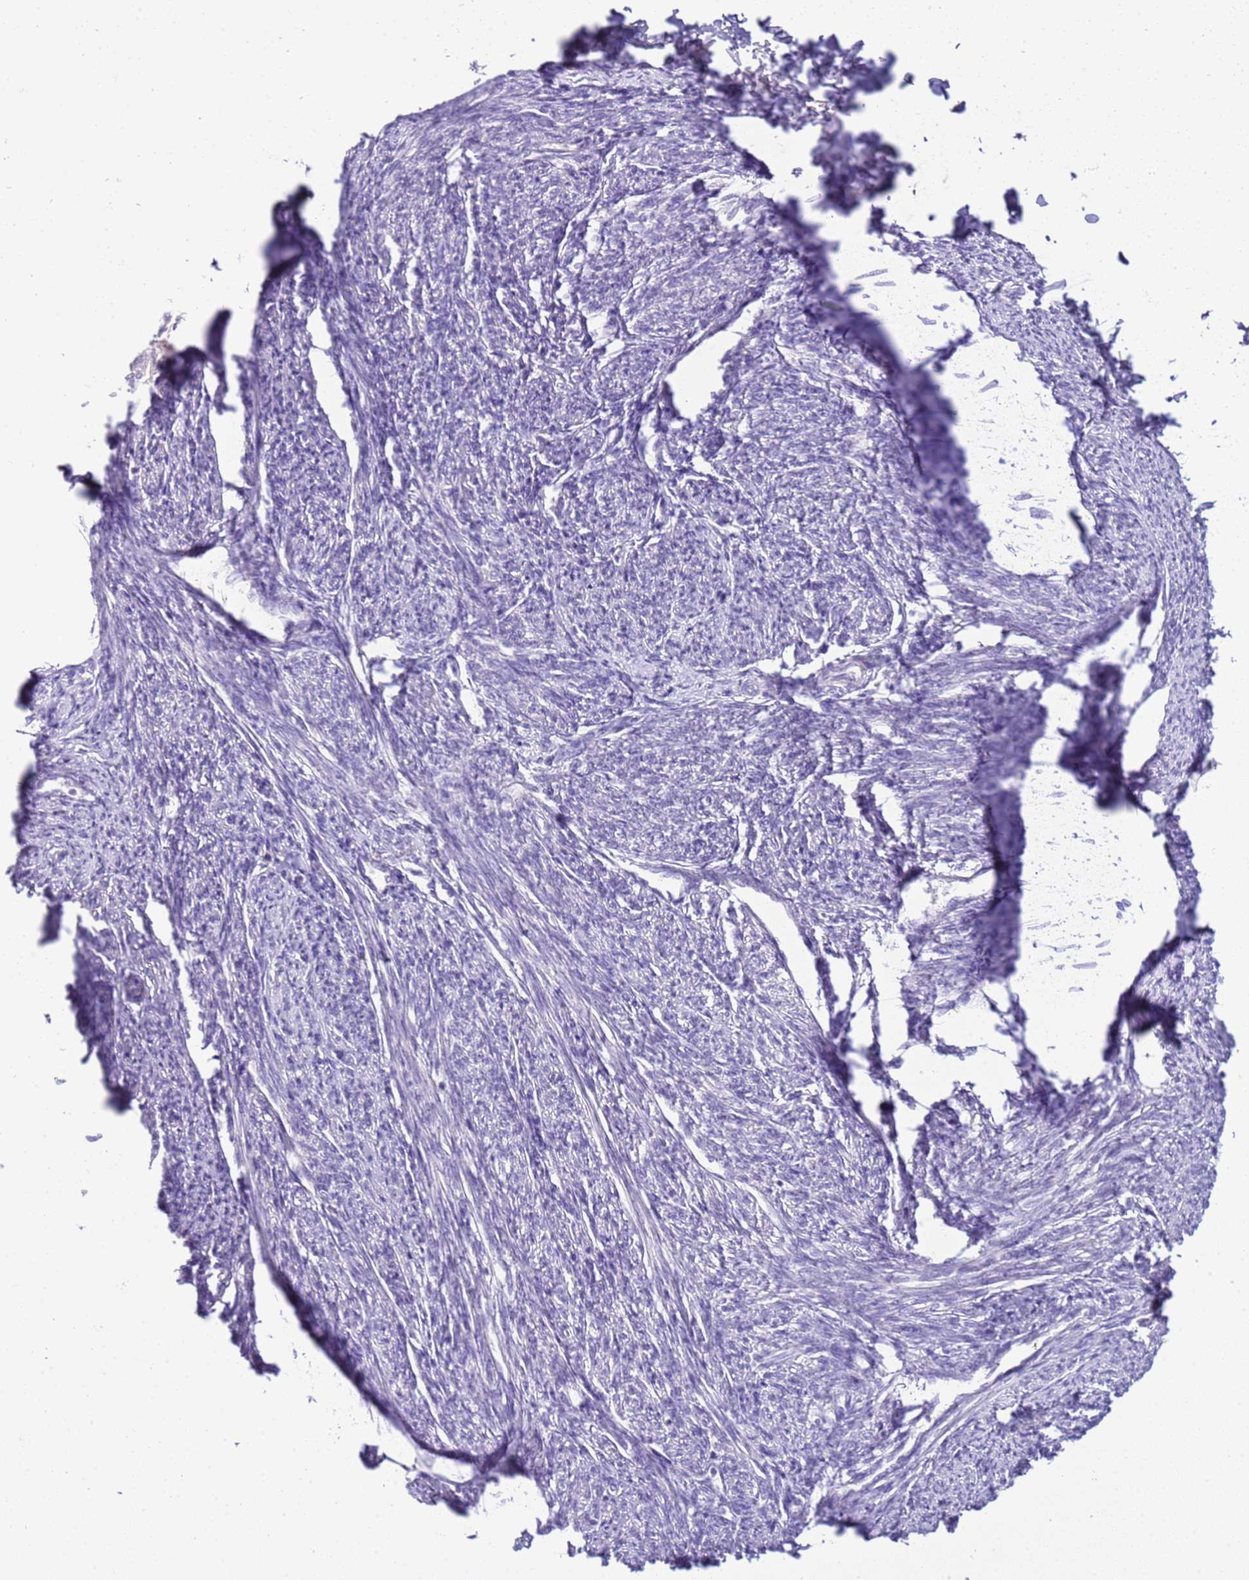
{"staining": {"intensity": "negative", "quantity": "none", "location": "none"}, "tissue": "smooth muscle", "cell_type": "Smooth muscle cells", "image_type": "normal", "snomed": [{"axis": "morphology", "description": "Normal tissue, NOS"}, {"axis": "topography", "description": "Smooth muscle"}, {"axis": "topography", "description": "Uterus"}], "caption": "There is no significant staining in smooth muscle cells of smooth muscle. (Stains: DAB (3,3'-diaminobenzidine) IHC with hematoxylin counter stain, Microscopy: brightfield microscopy at high magnification).", "gene": "IL2RG", "patient": {"sex": "female", "age": 59}}